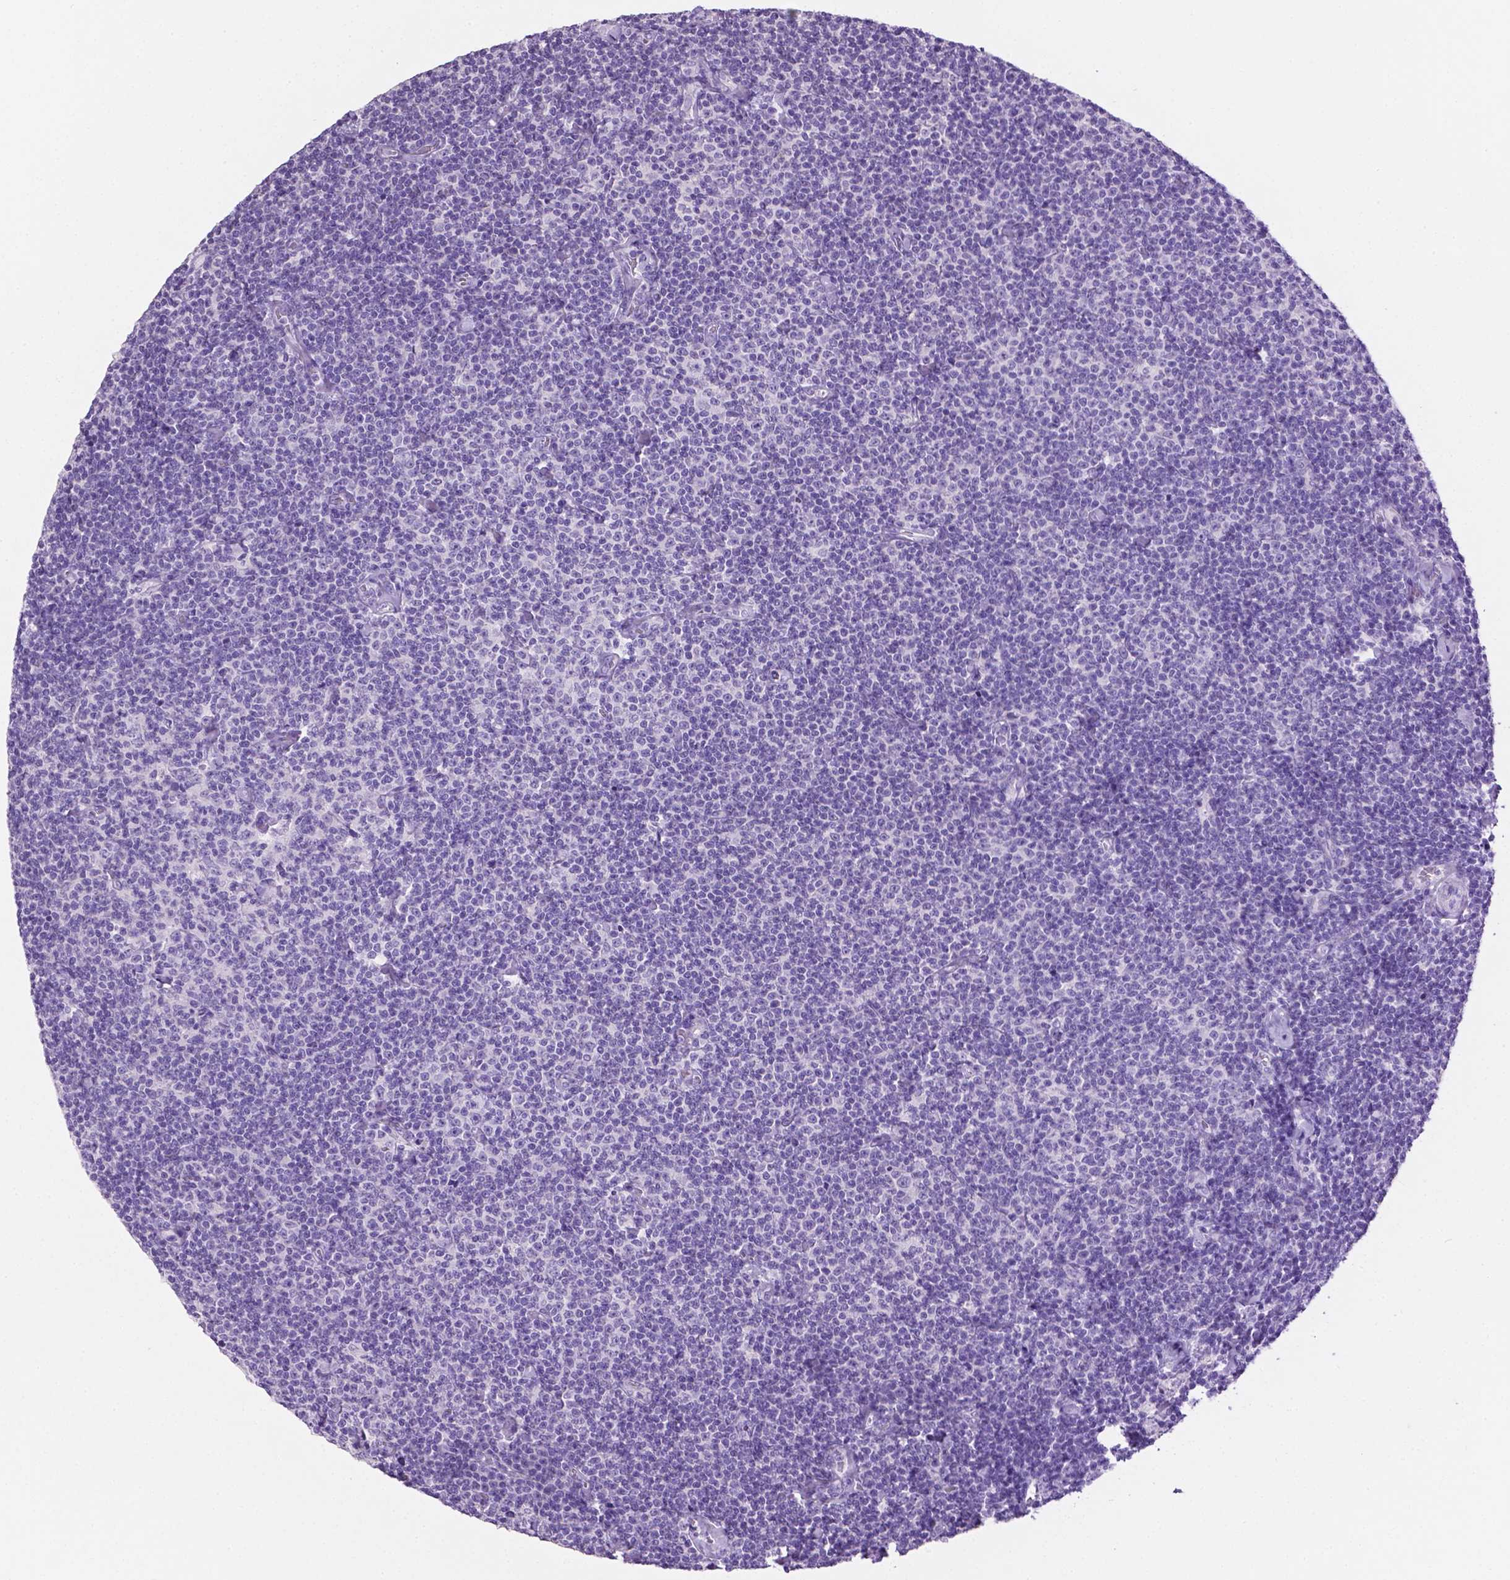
{"staining": {"intensity": "negative", "quantity": "none", "location": "none"}, "tissue": "lymphoma", "cell_type": "Tumor cells", "image_type": "cancer", "snomed": [{"axis": "morphology", "description": "Malignant lymphoma, non-Hodgkin's type, Low grade"}, {"axis": "topography", "description": "Lymph node"}], "caption": "A high-resolution photomicrograph shows immunohistochemistry staining of malignant lymphoma, non-Hodgkin's type (low-grade), which exhibits no significant staining in tumor cells. (Brightfield microscopy of DAB IHC at high magnification).", "gene": "TACSTD2", "patient": {"sex": "male", "age": 81}}